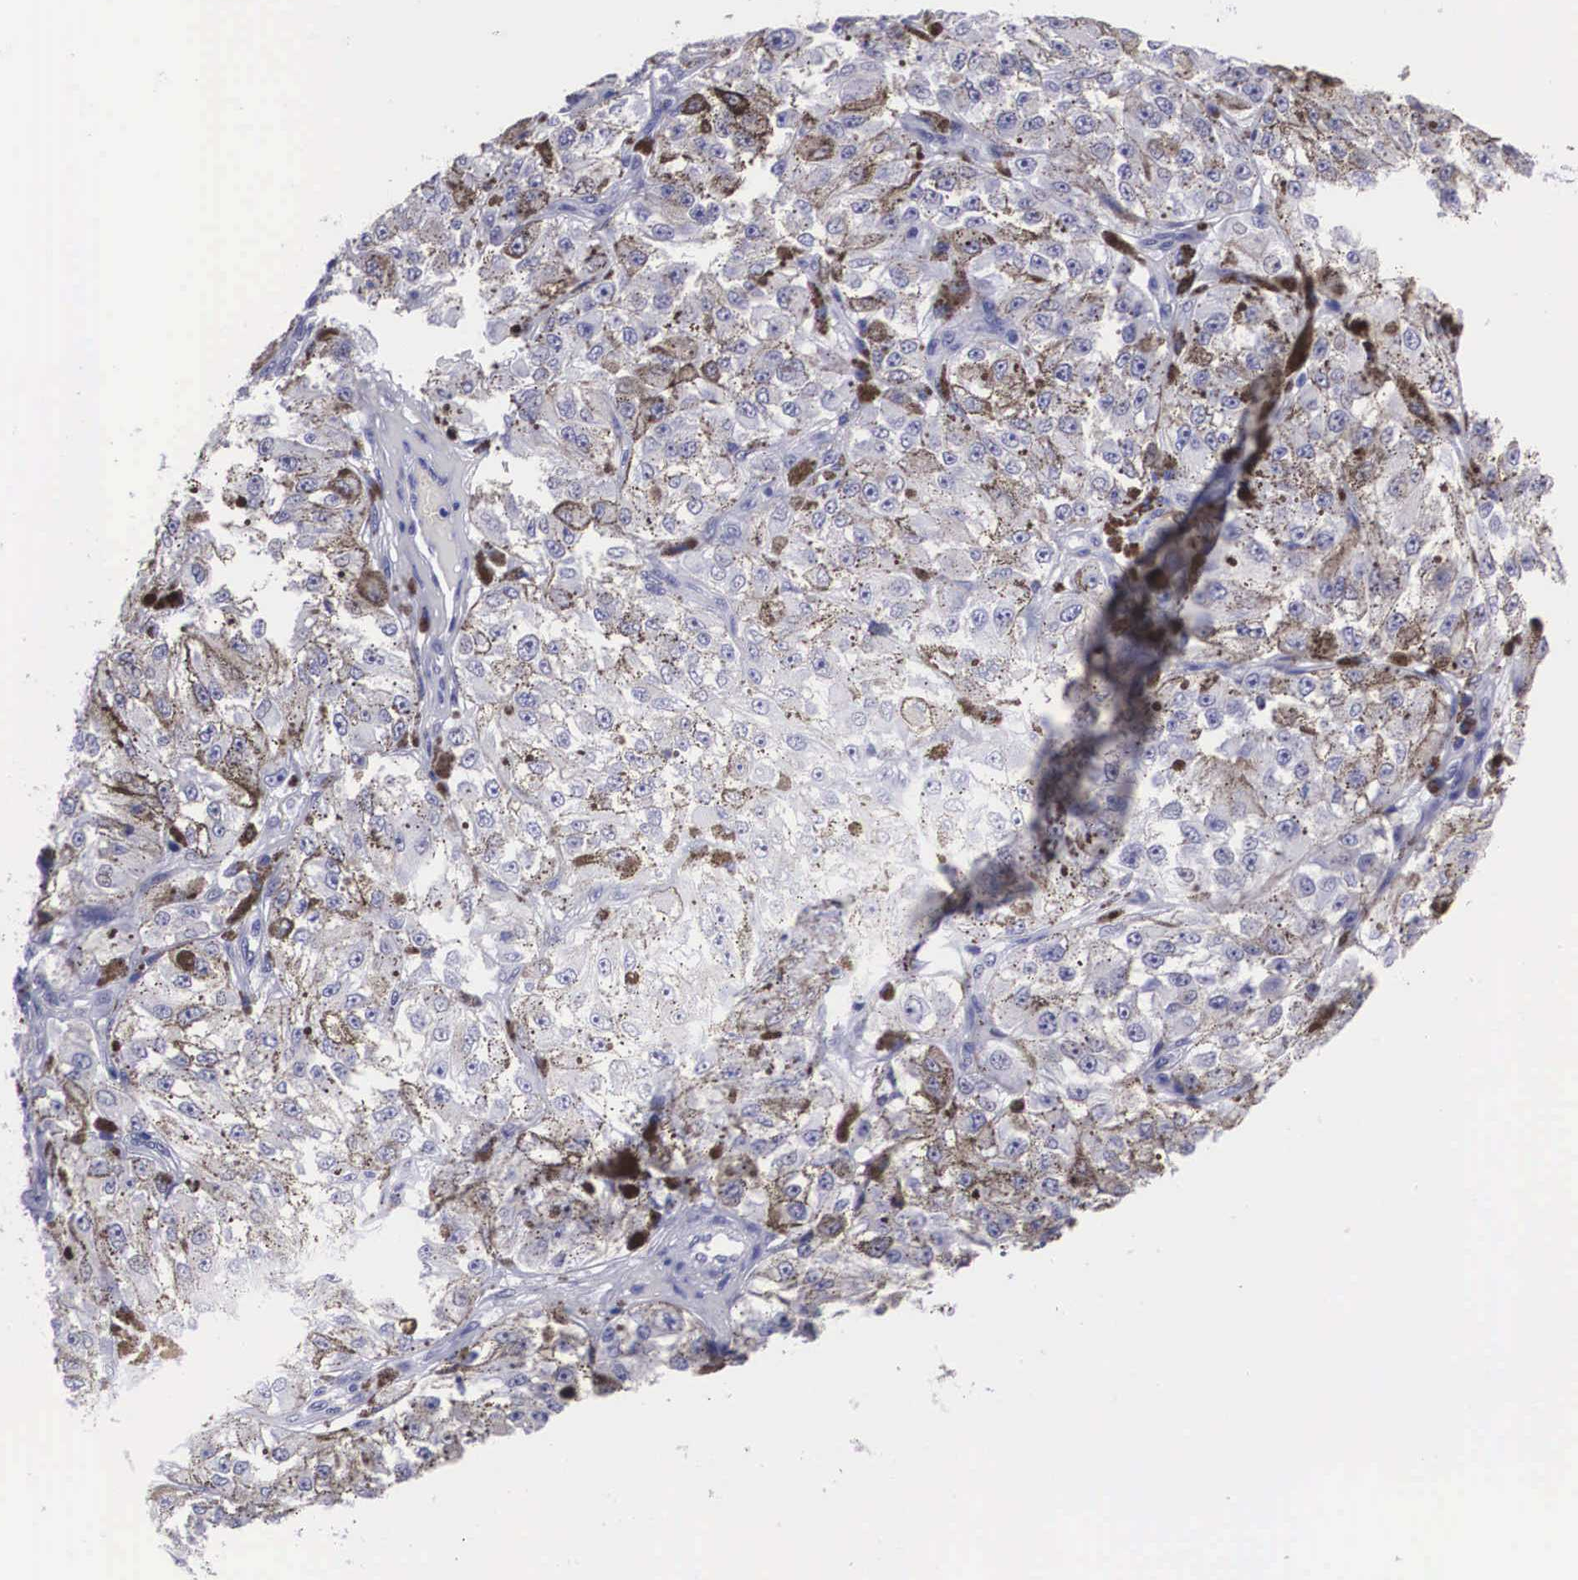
{"staining": {"intensity": "negative", "quantity": "none", "location": "none"}, "tissue": "melanoma", "cell_type": "Tumor cells", "image_type": "cancer", "snomed": [{"axis": "morphology", "description": "Malignant melanoma, NOS"}, {"axis": "topography", "description": "Skin"}], "caption": "An immunohistochemistry micrograph of malignant melanoma is shown. There is no staining in tumor cells of malignant melanoma. (Immunohistochemistry (ihc), brightfield microscopy, high magnification).", "gene": "C22orf31", "patient": {"sex": "male", "age": 67}}